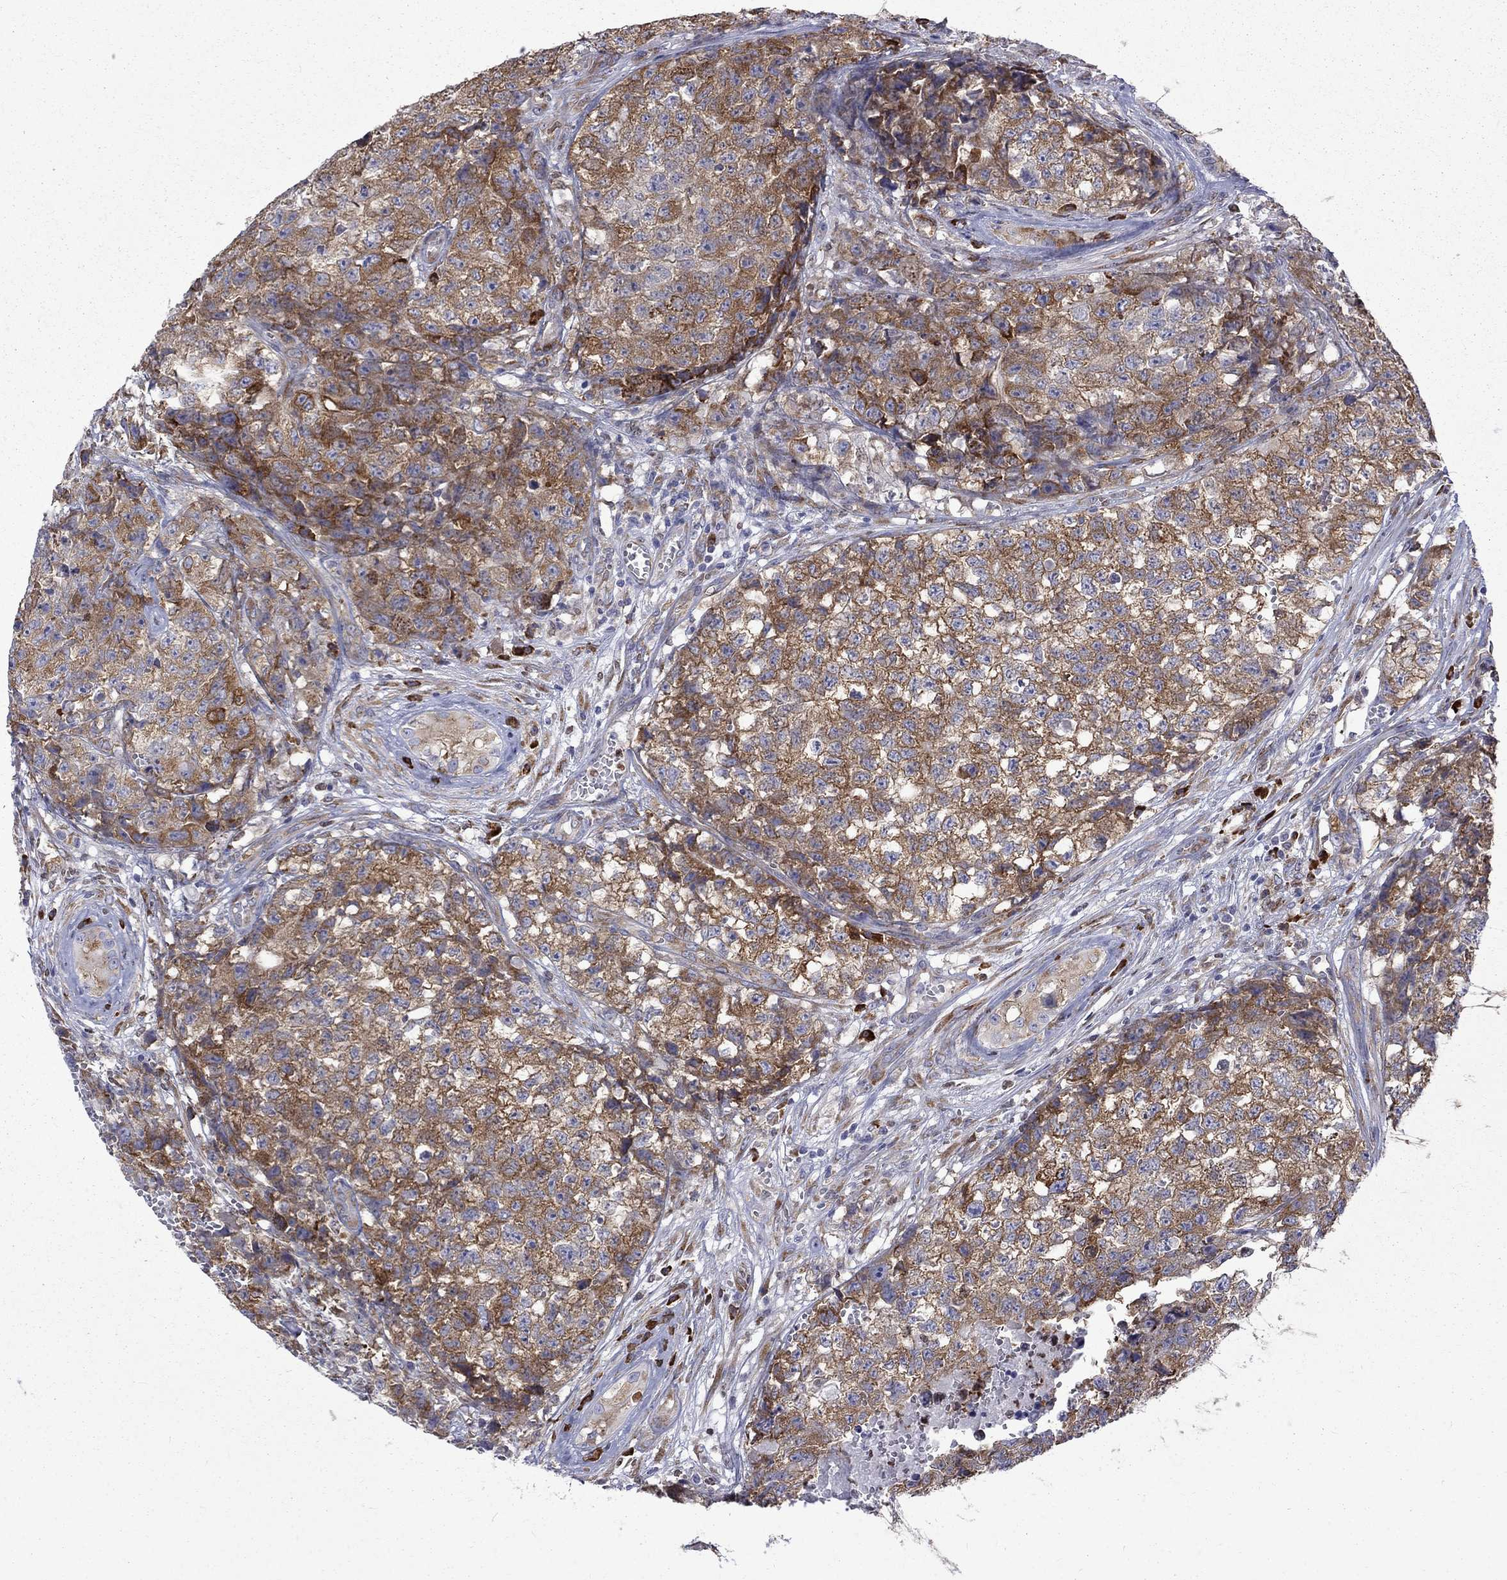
{"staining": {"intensity": "strong", "quantity": ">75%", "location": "cytoplasmic/membranous"}, "tissue": "testis cancer", "cell_type": "Tumor cells", "image_type": "cancer", "snomed": [{"axis": "morphology", "description": "Seminoma, NOS"}, {"axis": "morphology", "description": "Carcinoma, Embryonal, NOS"}, {"axis": "topography", "description": "Testis"}], "caption": "Embryonal carcinoma (testis) stained with IHC shows strong cytoplasmic/membranous expression in approximately >75% of tumor cells.", "gene": "PABPC4", "patient": {"sex": "male", "age": 22}}